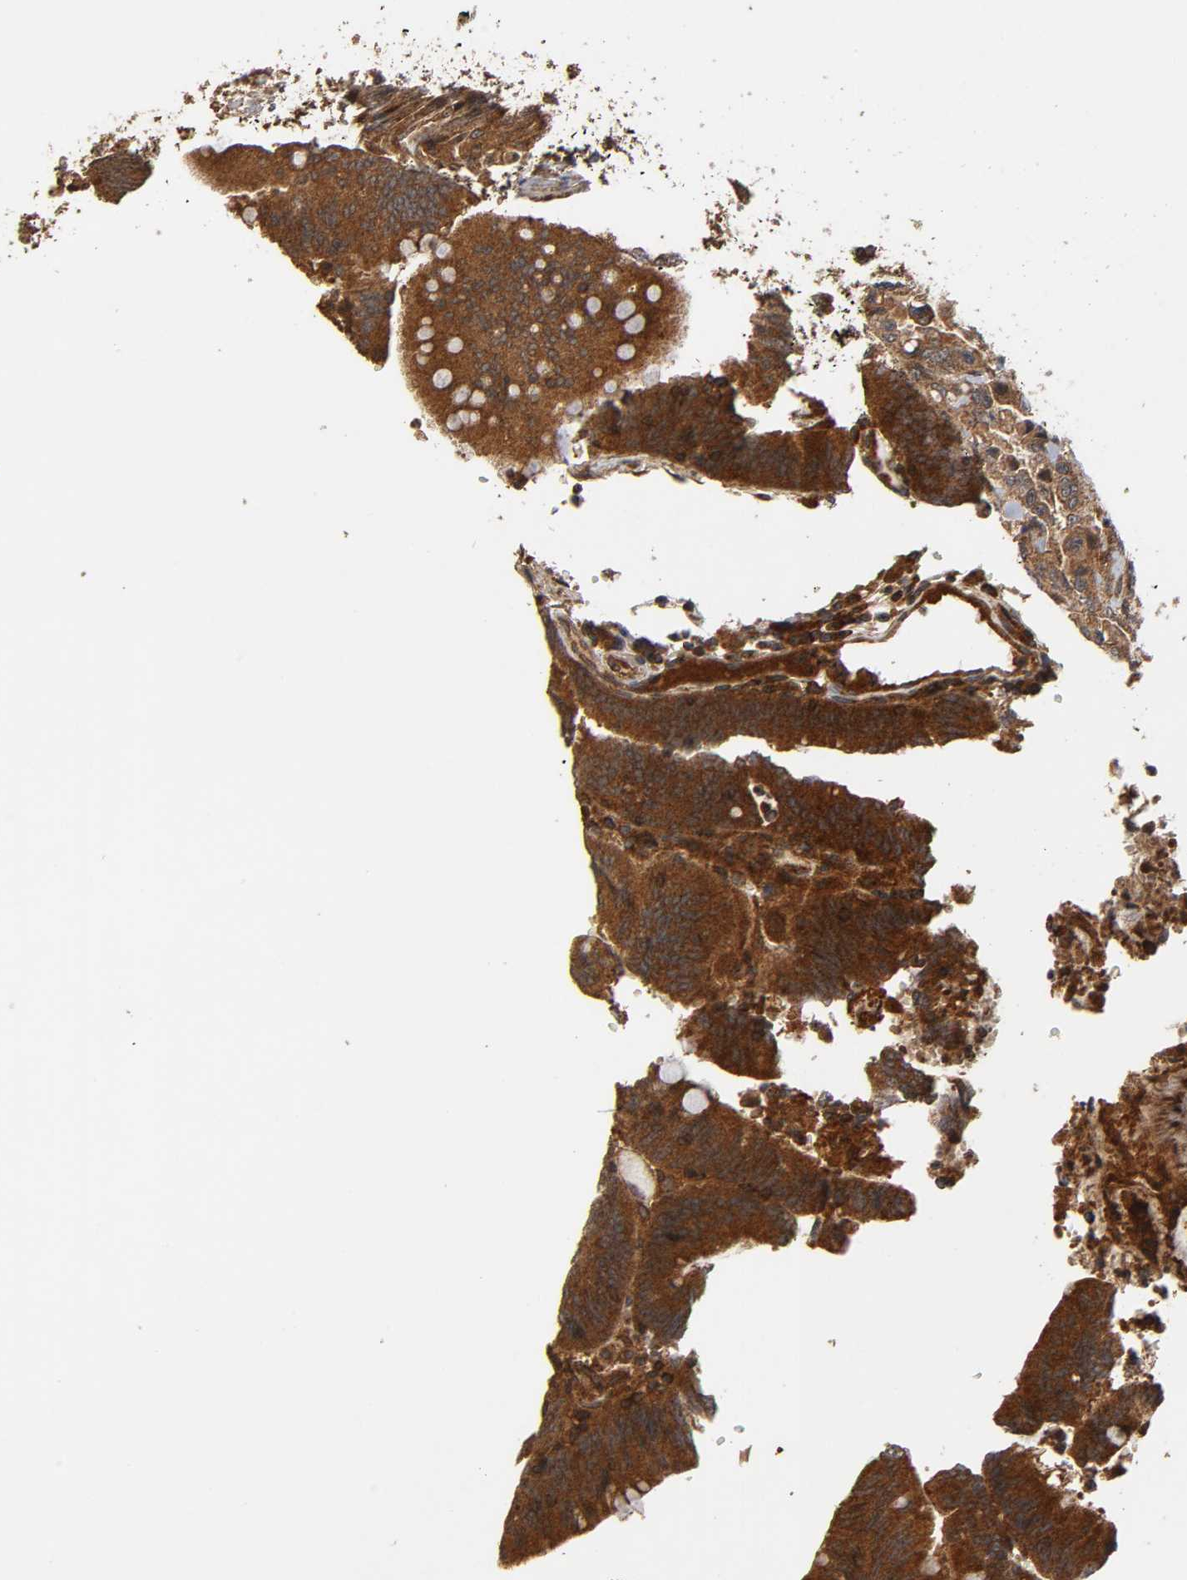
{"staining": {"intensity": "strong", "quantity": ">75%", "location": "cytoplasmic/membranous"}, "tissue": "colorectal cancer", "cell_type": "Tumor cells", "image_type": "cancer", "snomed": [{"axis": "morphology", "description": "Adenocarcinoma, NOS"}, {"axis": "topography", "description": "Rectum"}], "caption": "Strong cytoplasmic/membranous positivity is seen in about >75% of tumor cells in colorectal cancer (adenocarcinoma).", "gene": "IKBKB", "patient": {"sex": "female", "age": 66}}